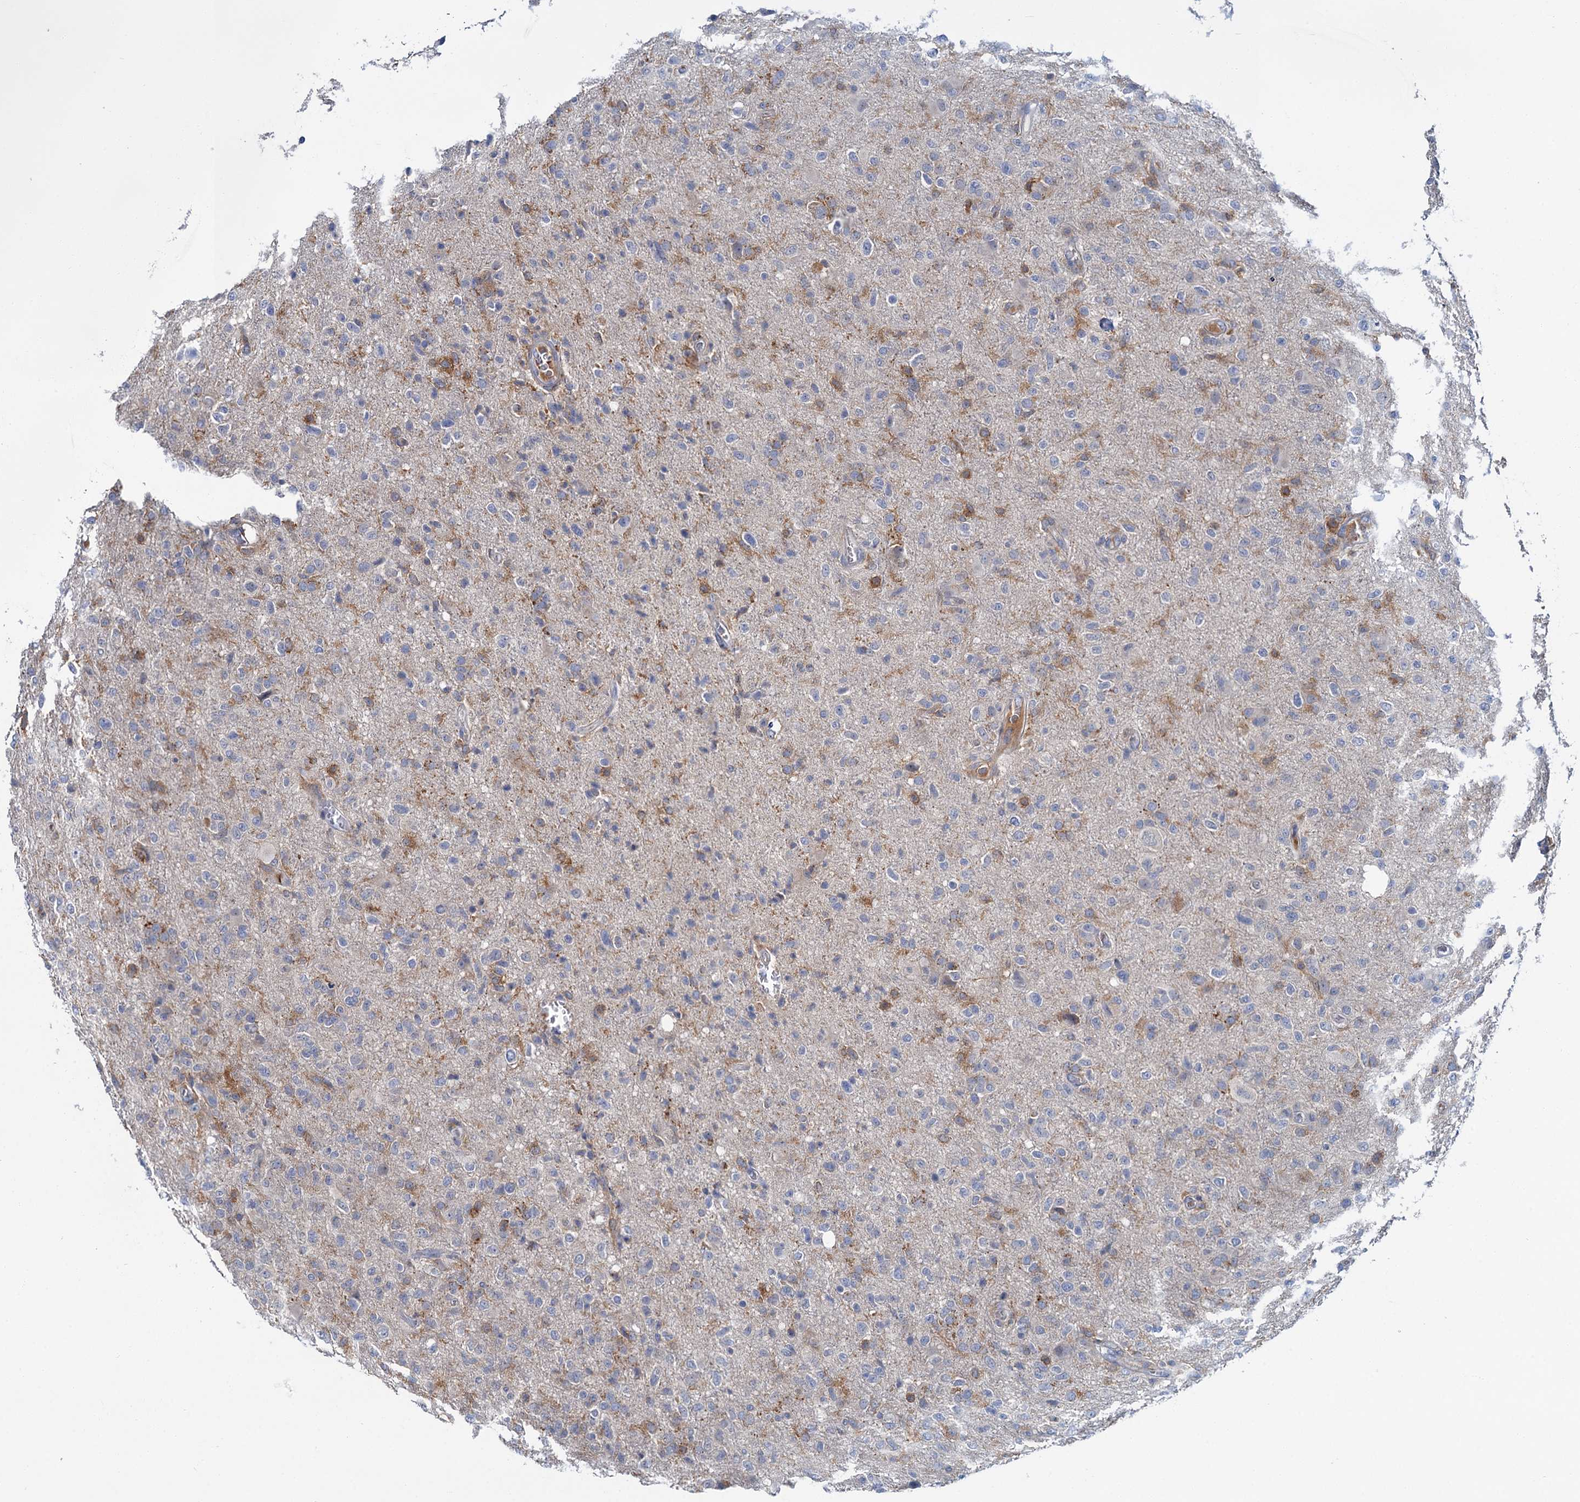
{"staining": {"intensity": "weak", "quantity": "<25%", "location": "cytoplasmic/membranous"}, "tissue": "glioma", "cell_type": "Tumor cells", "image_type": "cancer", "snomed": [{"axis": "morphology", "description": "Glioma, malignant, High grade"}, {"axis": "topography", "description": "Brain"}], "caption": "Immunohistochemical staining of malignant glioma (high-grade) exhibits no significant staining in tumor cells. (Stains: DAB (3,3'-diaminobenzidine) IHC with hematoxylin counter stain, Microscopy: brightfield microscopy at high magnification).", "gene": "FGFR2", "patient": {"sex": "female", "age": 57}}